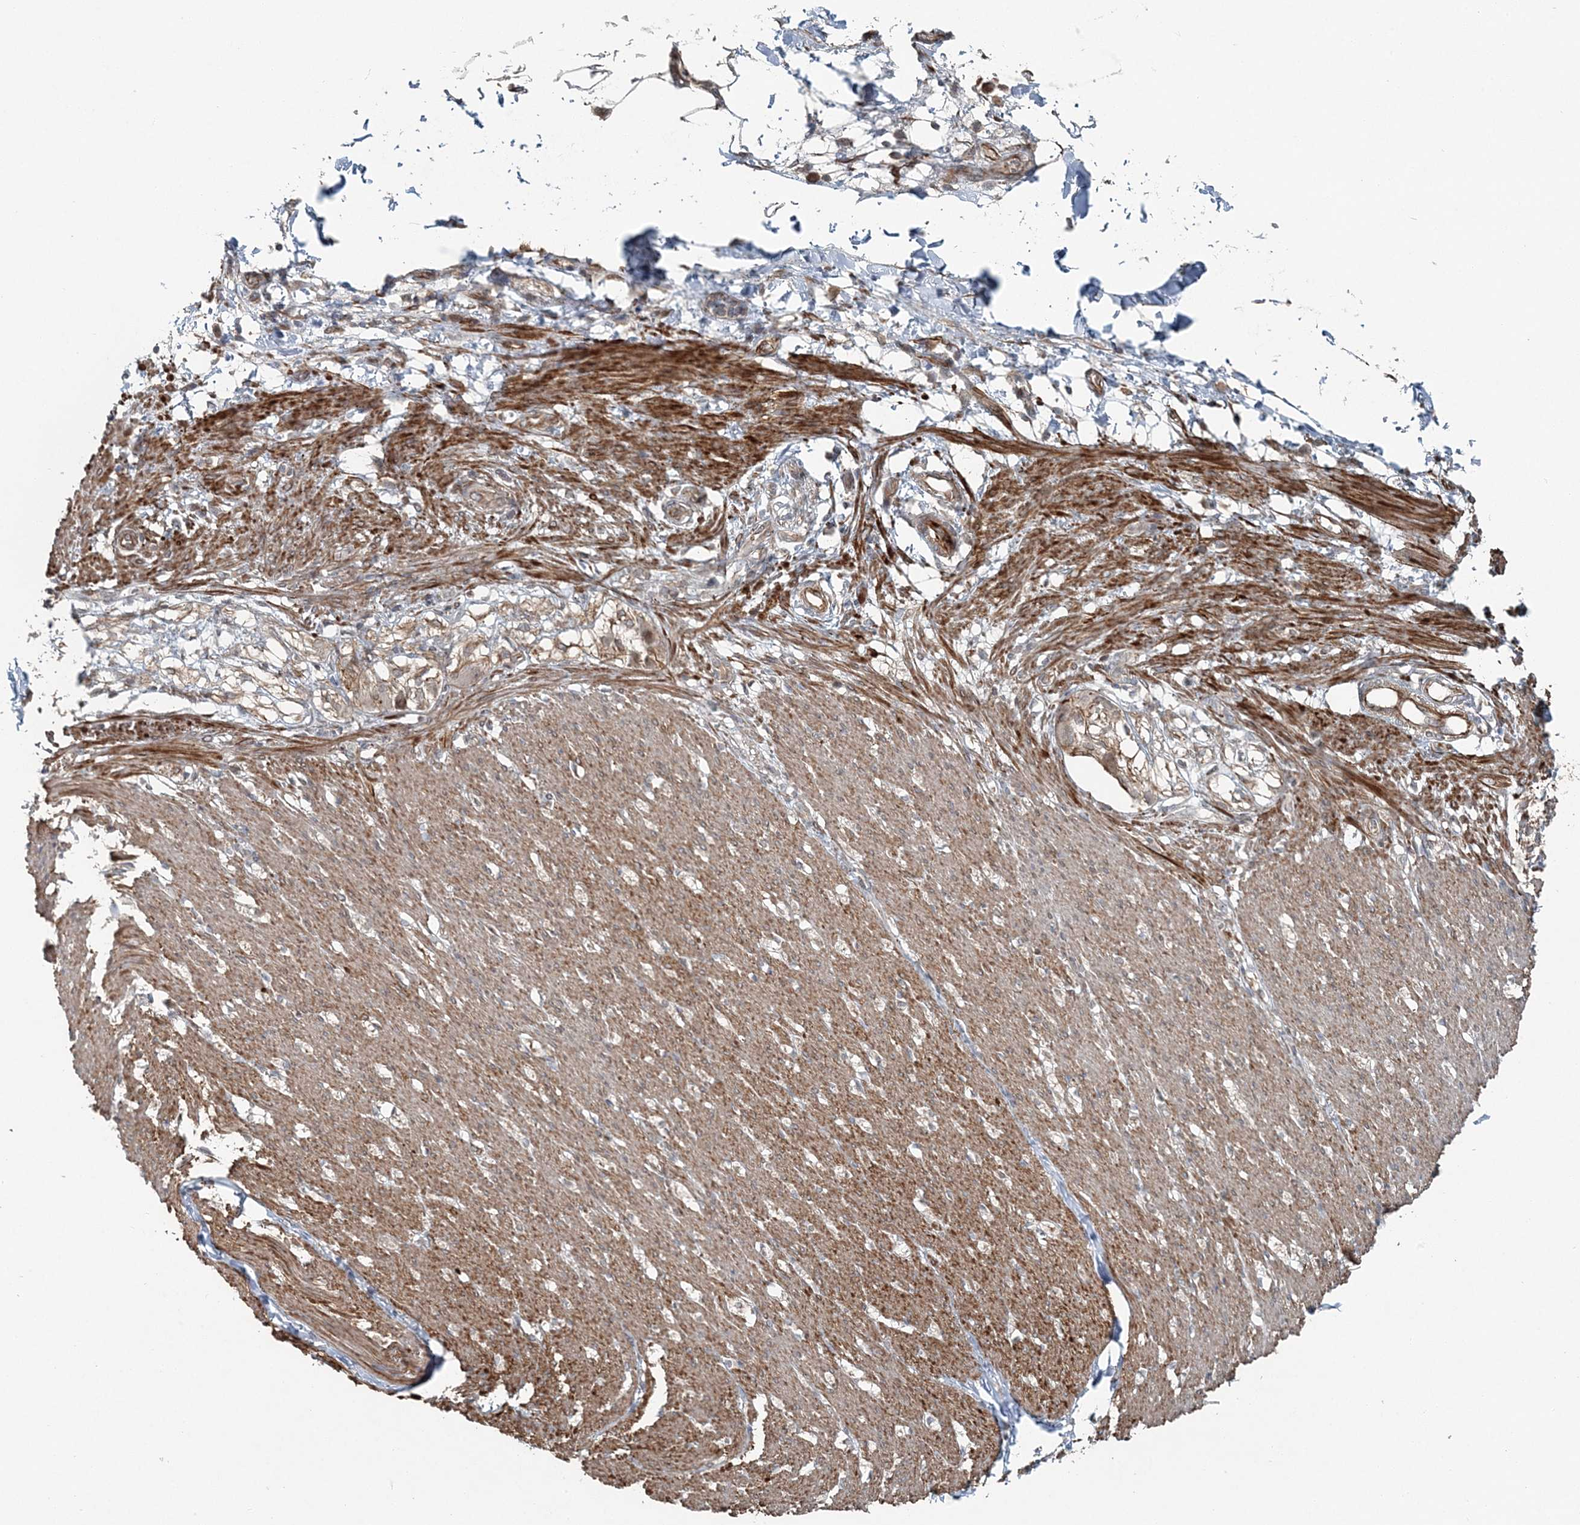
{"staining": {"intensity": "strong", "quantity": ">75%", "location": "cytoplasmic/membranous"}, "tissue": "smooth muscle", "cell_type": "Smooth muscle cells", "image_type": "normal", "snomed": [{"axis": "morphology", "description": "Normal tissue, NOS"}, {"axis": "morphology", "description": "Adenocarcinoma, NOS"}, {"axis": "topography", "description": "Smooth muscle"}, {"axis": "topography", "description": "Colon"}], "caption": "The image reveals staining of benign smooth muscle, revealing strong cytoplasmic/membranous protein positivity (brown color) within smooth muscle cells.", "gene": "FBXL17", "patient": {"sex": "male", "age": 14}}